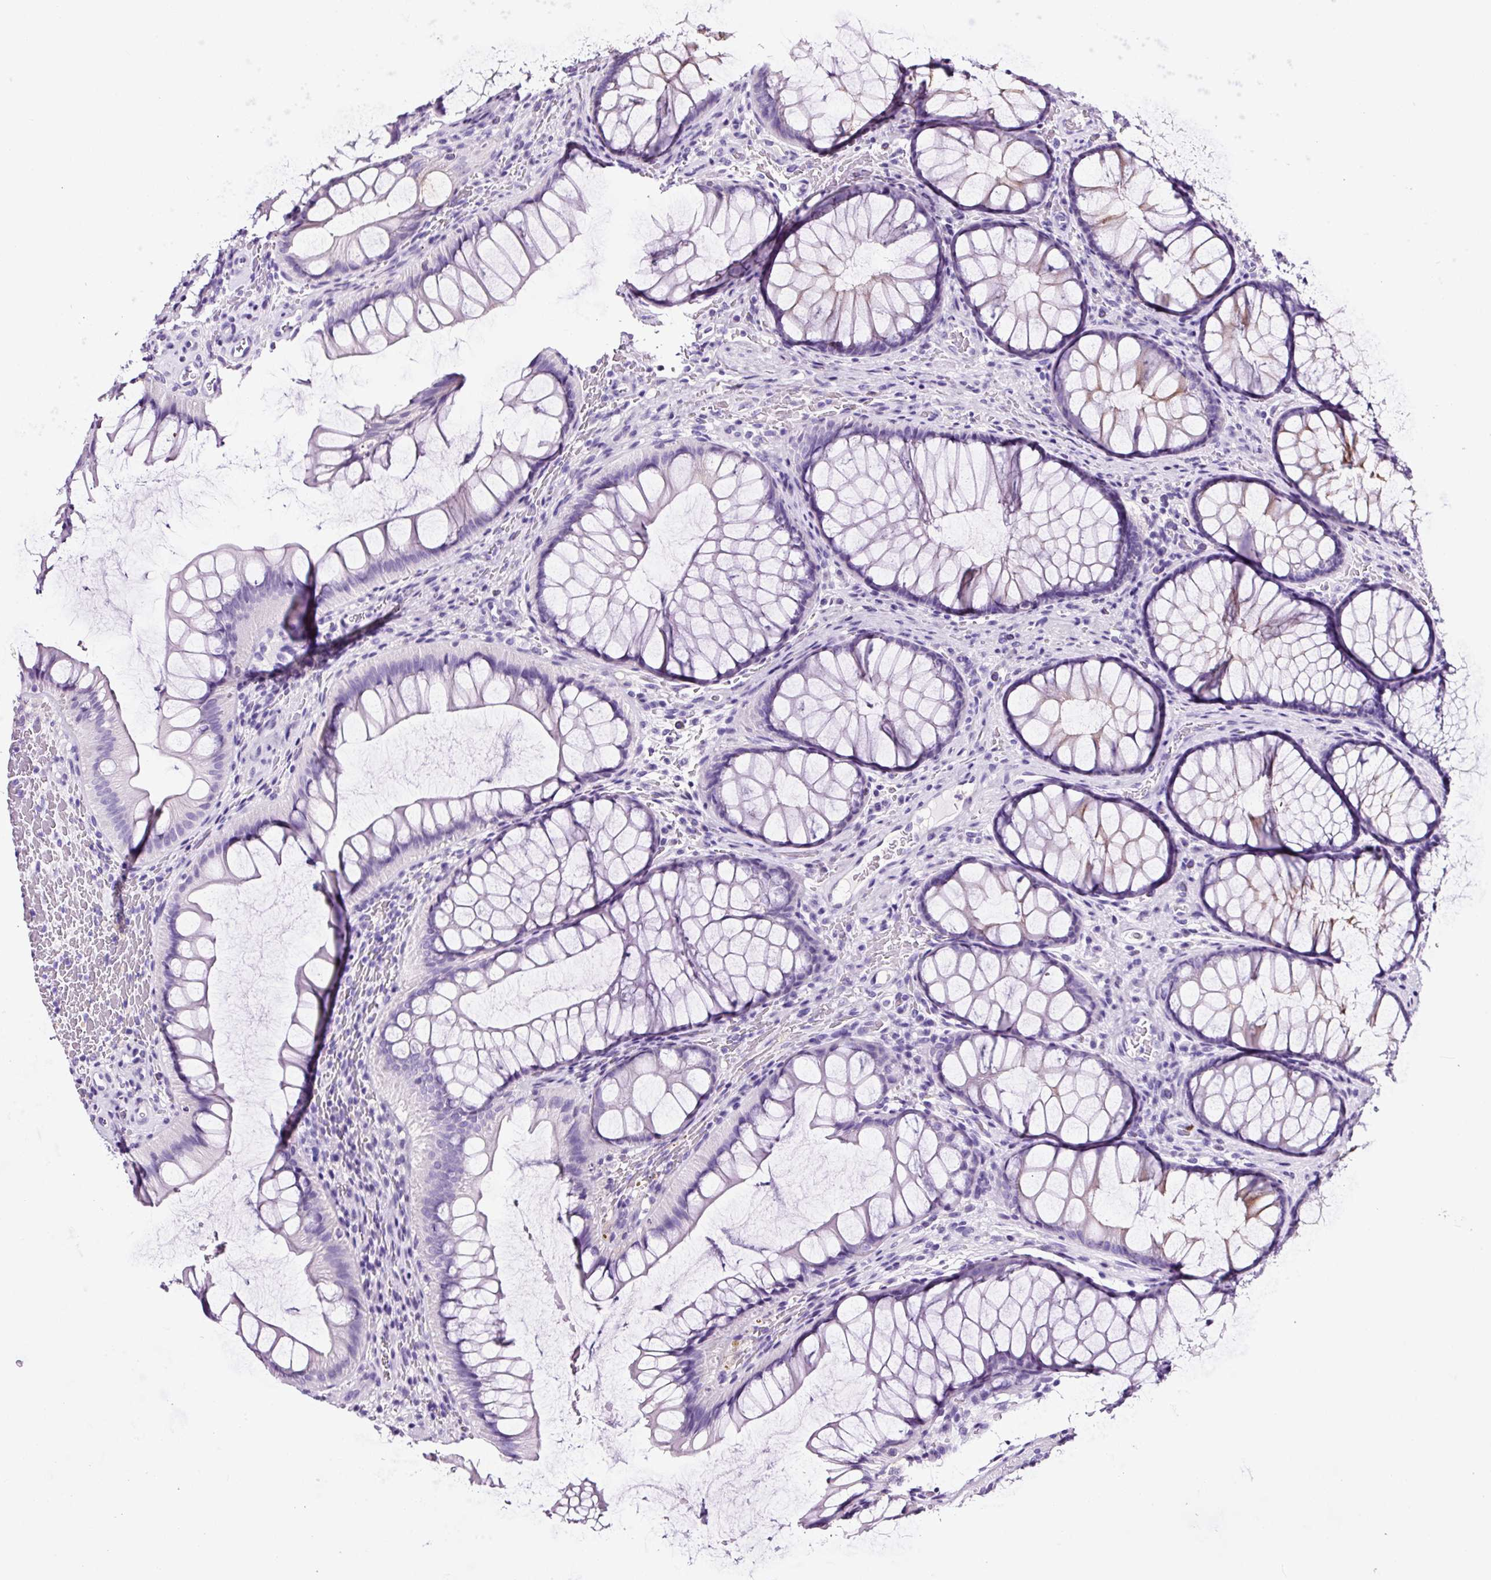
{"staining": {"intensity": "negative", "quantity": "none", "location": "none"}, "tissue": "colon", "cell_type": "Endothelial cells", "image_type": "normal", "snomed": [{"axis": "morphology", "description": "Normal tissue, NOS"}, {"axis": "topography", "description": "Colon"}], "caption": "This is a micrograph of immunohistochemistry staining of unremarkable colon, which shows no positivity in endothelial cells. Brightfield microscopy of IHC stained with DAB (brown) and hematoxylin (blue), captured at high magnification.", "gene": "FBXL7", "patient": {"sex": "female", "age": 82}}